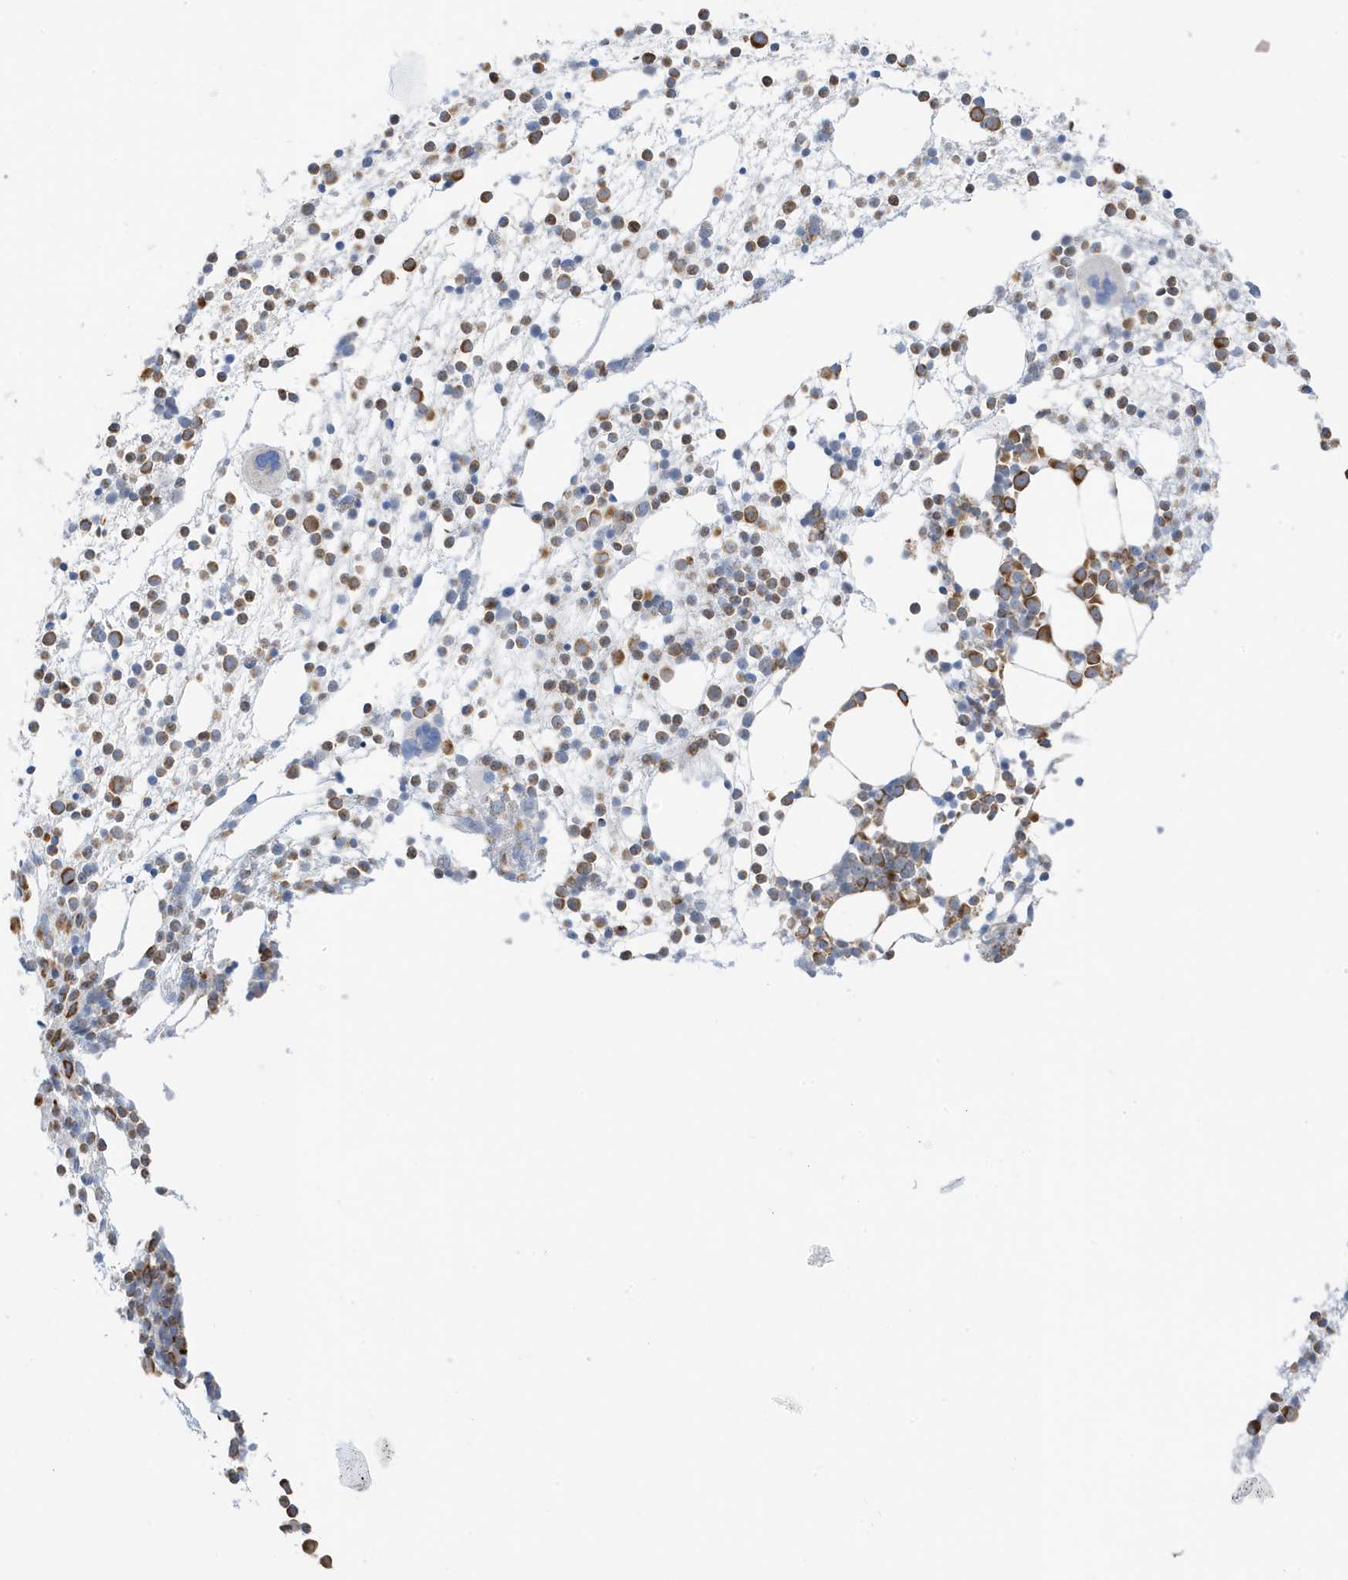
{"staining": {"intensity": "strong", "quantity": "25%-75%", "location": "cytoplasmic/membranous"}, "tissue": "bone marrow", "cell_type": "Hematopoietic cells", "image_type": "normal", "snomed": [{"axis": "morphology", "description": "Normal tissue, NOS"}, {"axis": "topography", "description": "Bone marrow"}], "caption": "Human bone marrow stained for a protein (brown) demonstrates strong cytoplasmic/membranous positive staining in about 25%-75% of hematopoietic cells.", "gene": "CAPN13", "patient": {"sex": "male", "age": 54}}